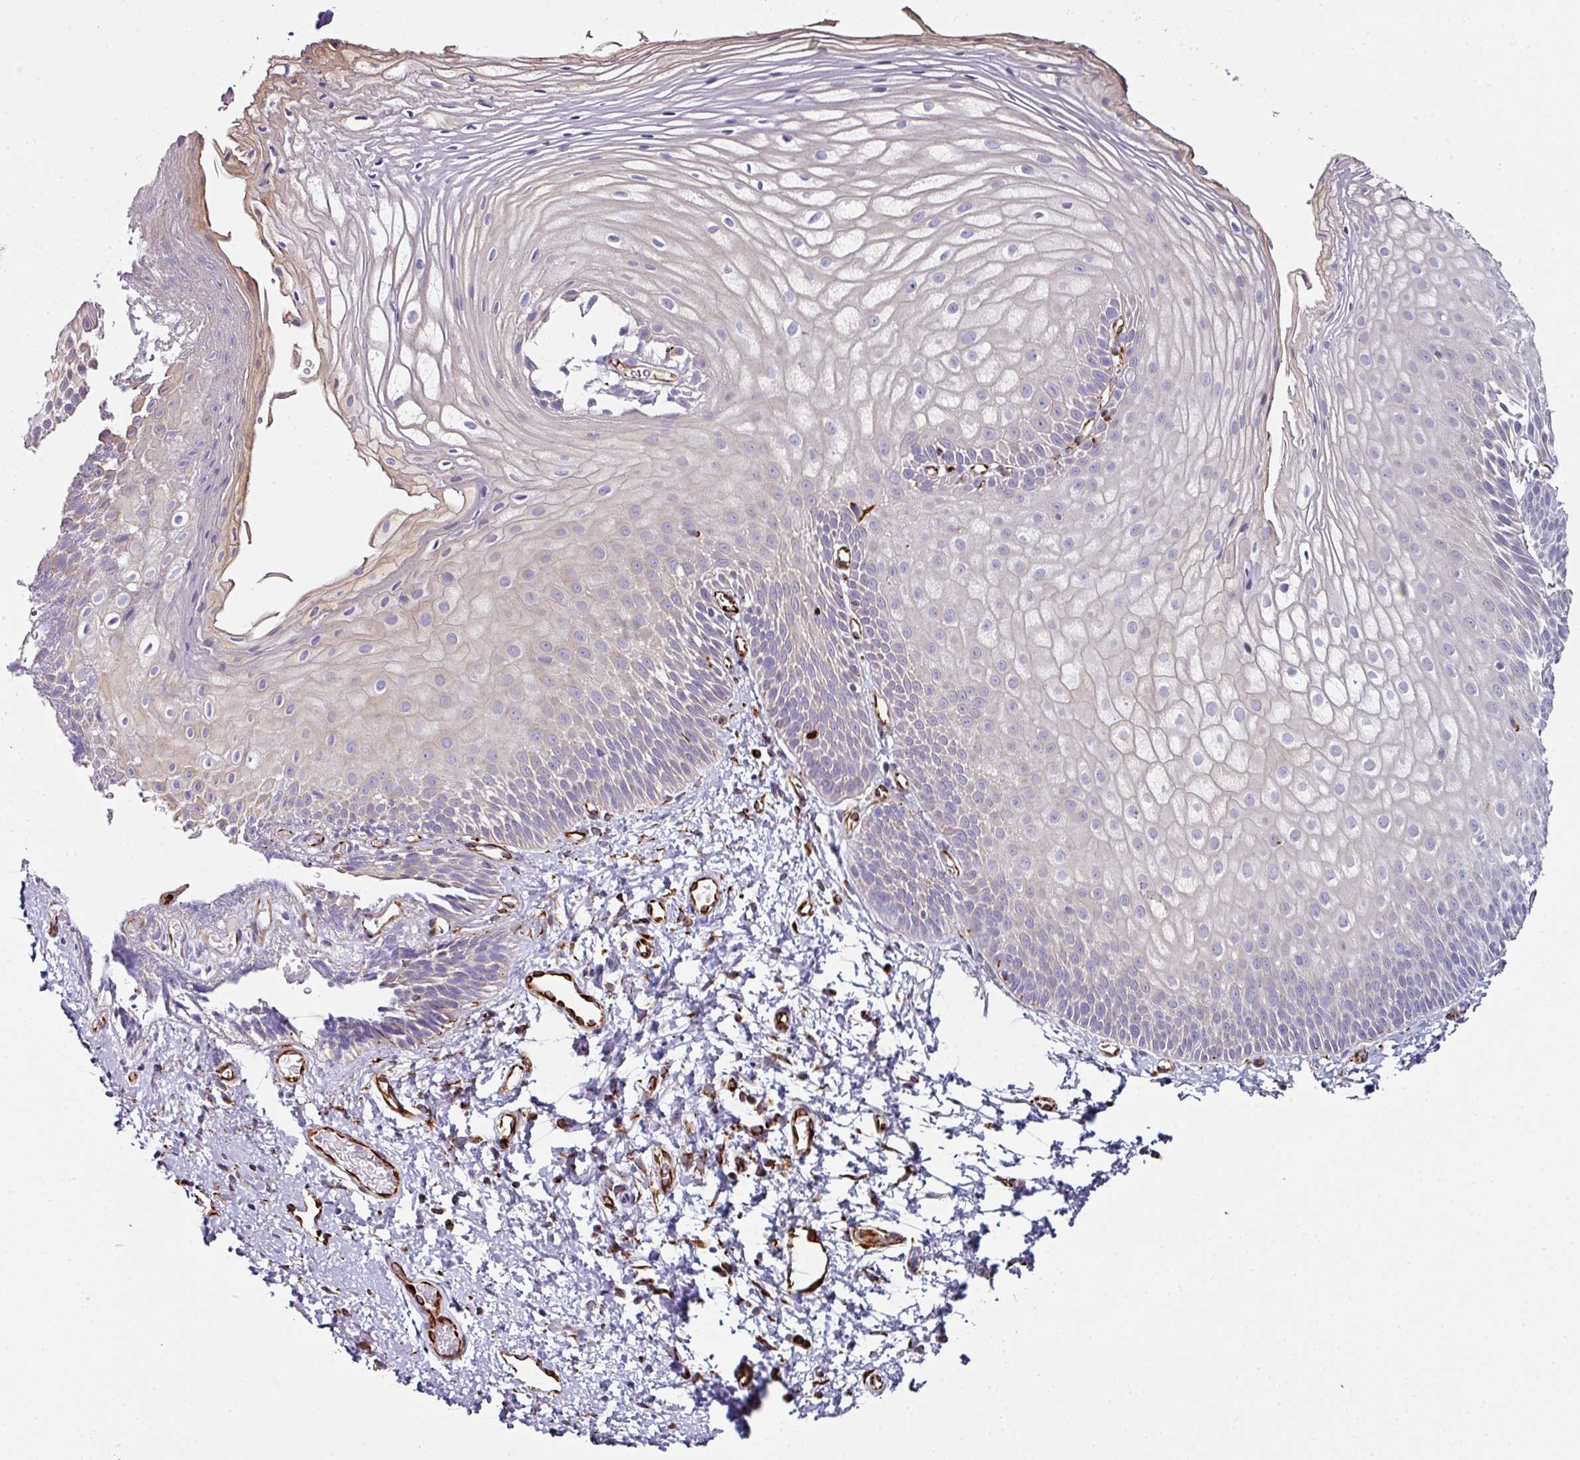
{"staining": {"intensity": "strong", "quantity": "<25%", "location": "cytoplasmic/membranous"}, "tissue": "skin", "cell_type": "Epidermal cells", "image_type": "normal", "snomed": [{"axis": "morphology", "description": "Normal tissue, NOS"}, {"axis": "topography", "description": "Anal"}], "caption": "Skin stained with immunohistochemistry (IHC) displays strong cytoplasmic/membranous staining in approximately <25% of epidermal cells. The protein of interest is stained brown, and the nuclei are stained in blue (DAB IHC with brightfield microscopy, high magnification).", "gene": "TMPRSS9", "patient": {"sex": "female", "age": 40}}